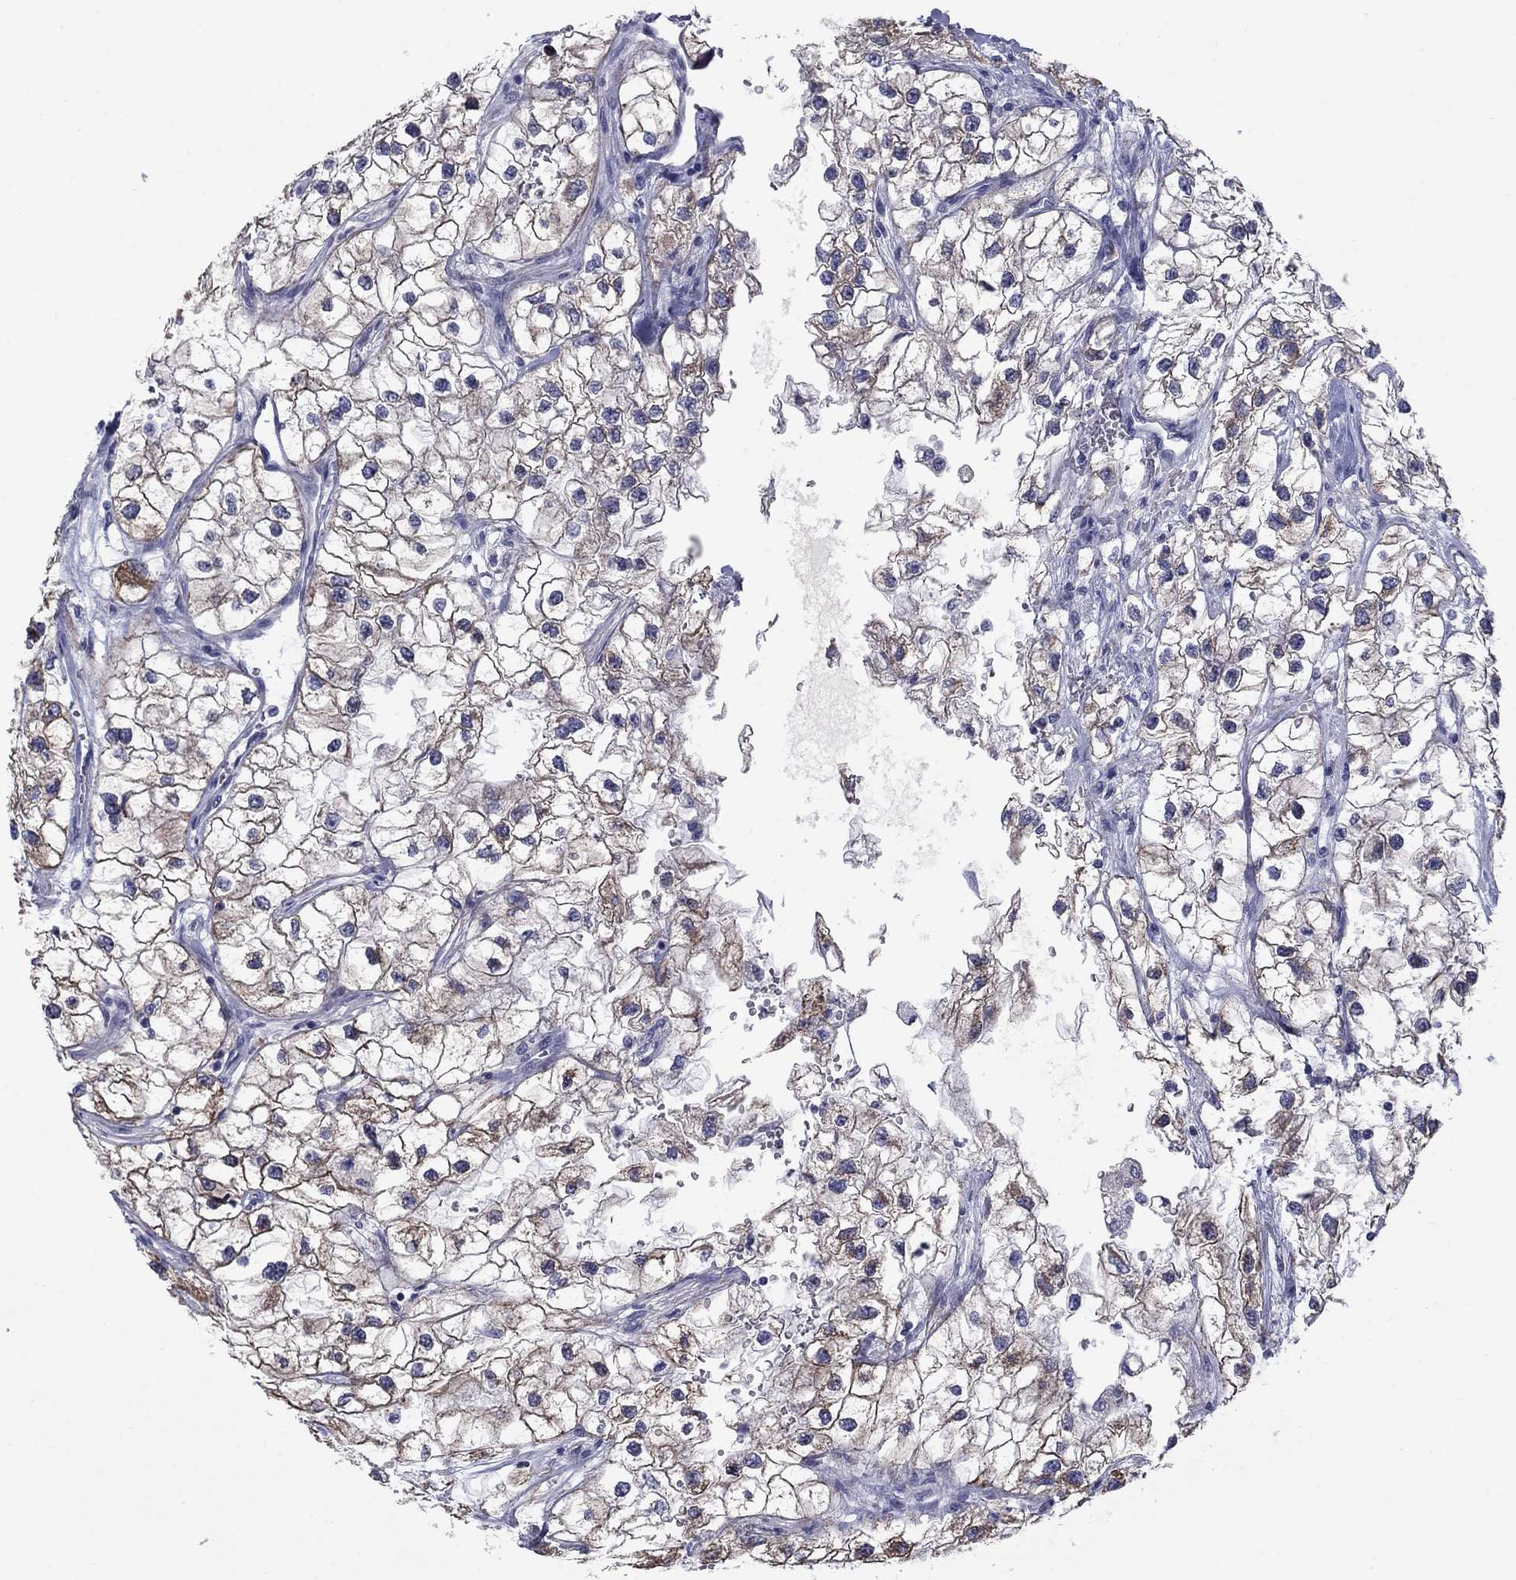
{"staining": {"intensity": "weak", "quantity": ">75%", "location": "cytoplasmic/membranous"}, "tissue": "renal cancer", "cell_type": "Tumor cells", "image_type": "cancer", "snomed": [{"axis": "morphology", "description": "Adenocarcinoma, NOS"}, {"axis": "topography", "description": "Kidney"}], "caption": "Protein staining exhibits weak cytoplasmic/membranous expression in about >75% of tumor cells in renal cancer.", "gene": "TMPRSS11A", "patient": {"sex": "male", "age": 59}}